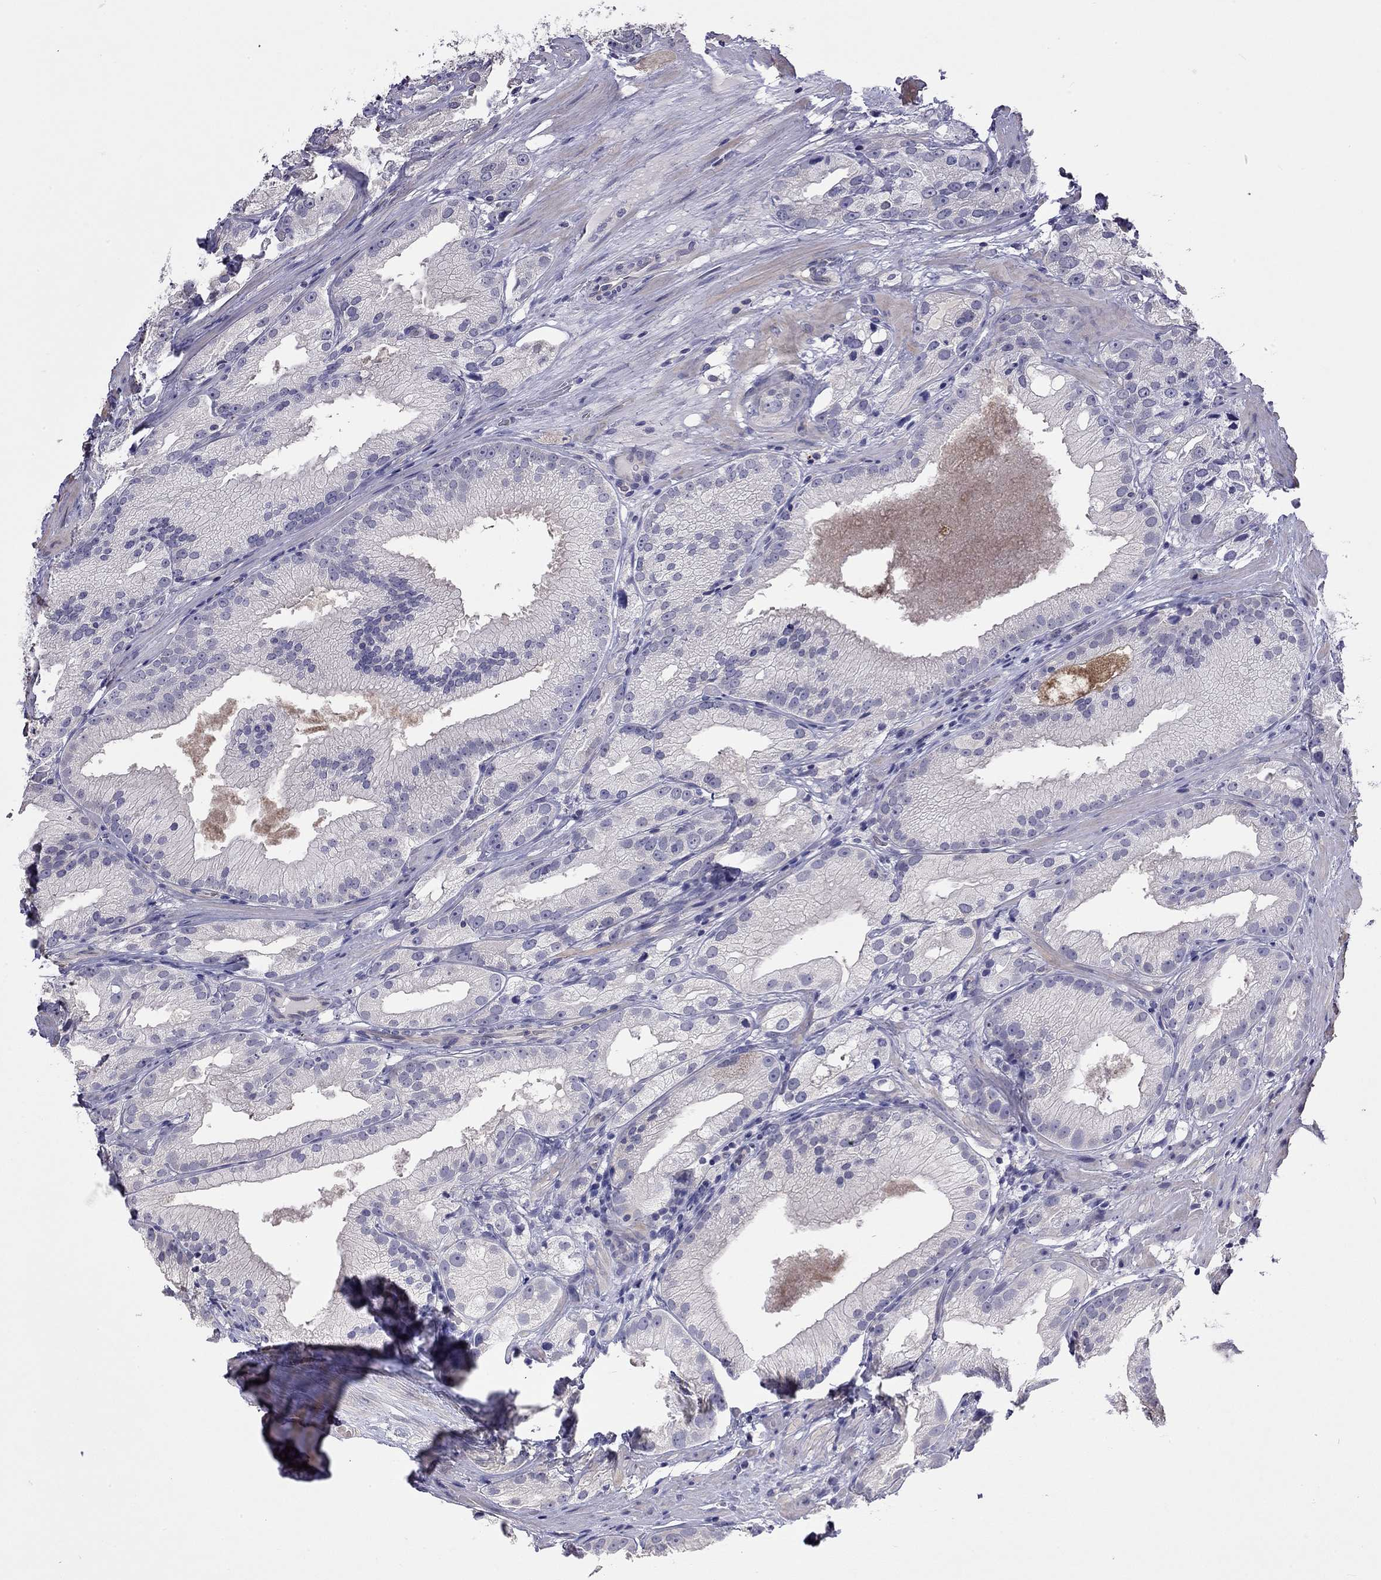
{"staining": {"intensity": "negative", "quantity": "none", "location": "none"}, "tissue": "prostate cancer", "cell_type": "Tumor cells", "image_type": "cancer", "snomed": [{"axis": "morphology", "description": "Adenocarcinoma, High grade"}, {"axis": "topography", "description": "Prostate and seminal vesicle, NOS"}], "caption": "IHC histopathology image of human prostate cancer (adenocarcinoma (high-grade)) stained for a protein (brown), which demonstrates no positivity in tumor cells.", "gene": "FEZ1", "patient": {"sex": "male", "age": 62}}